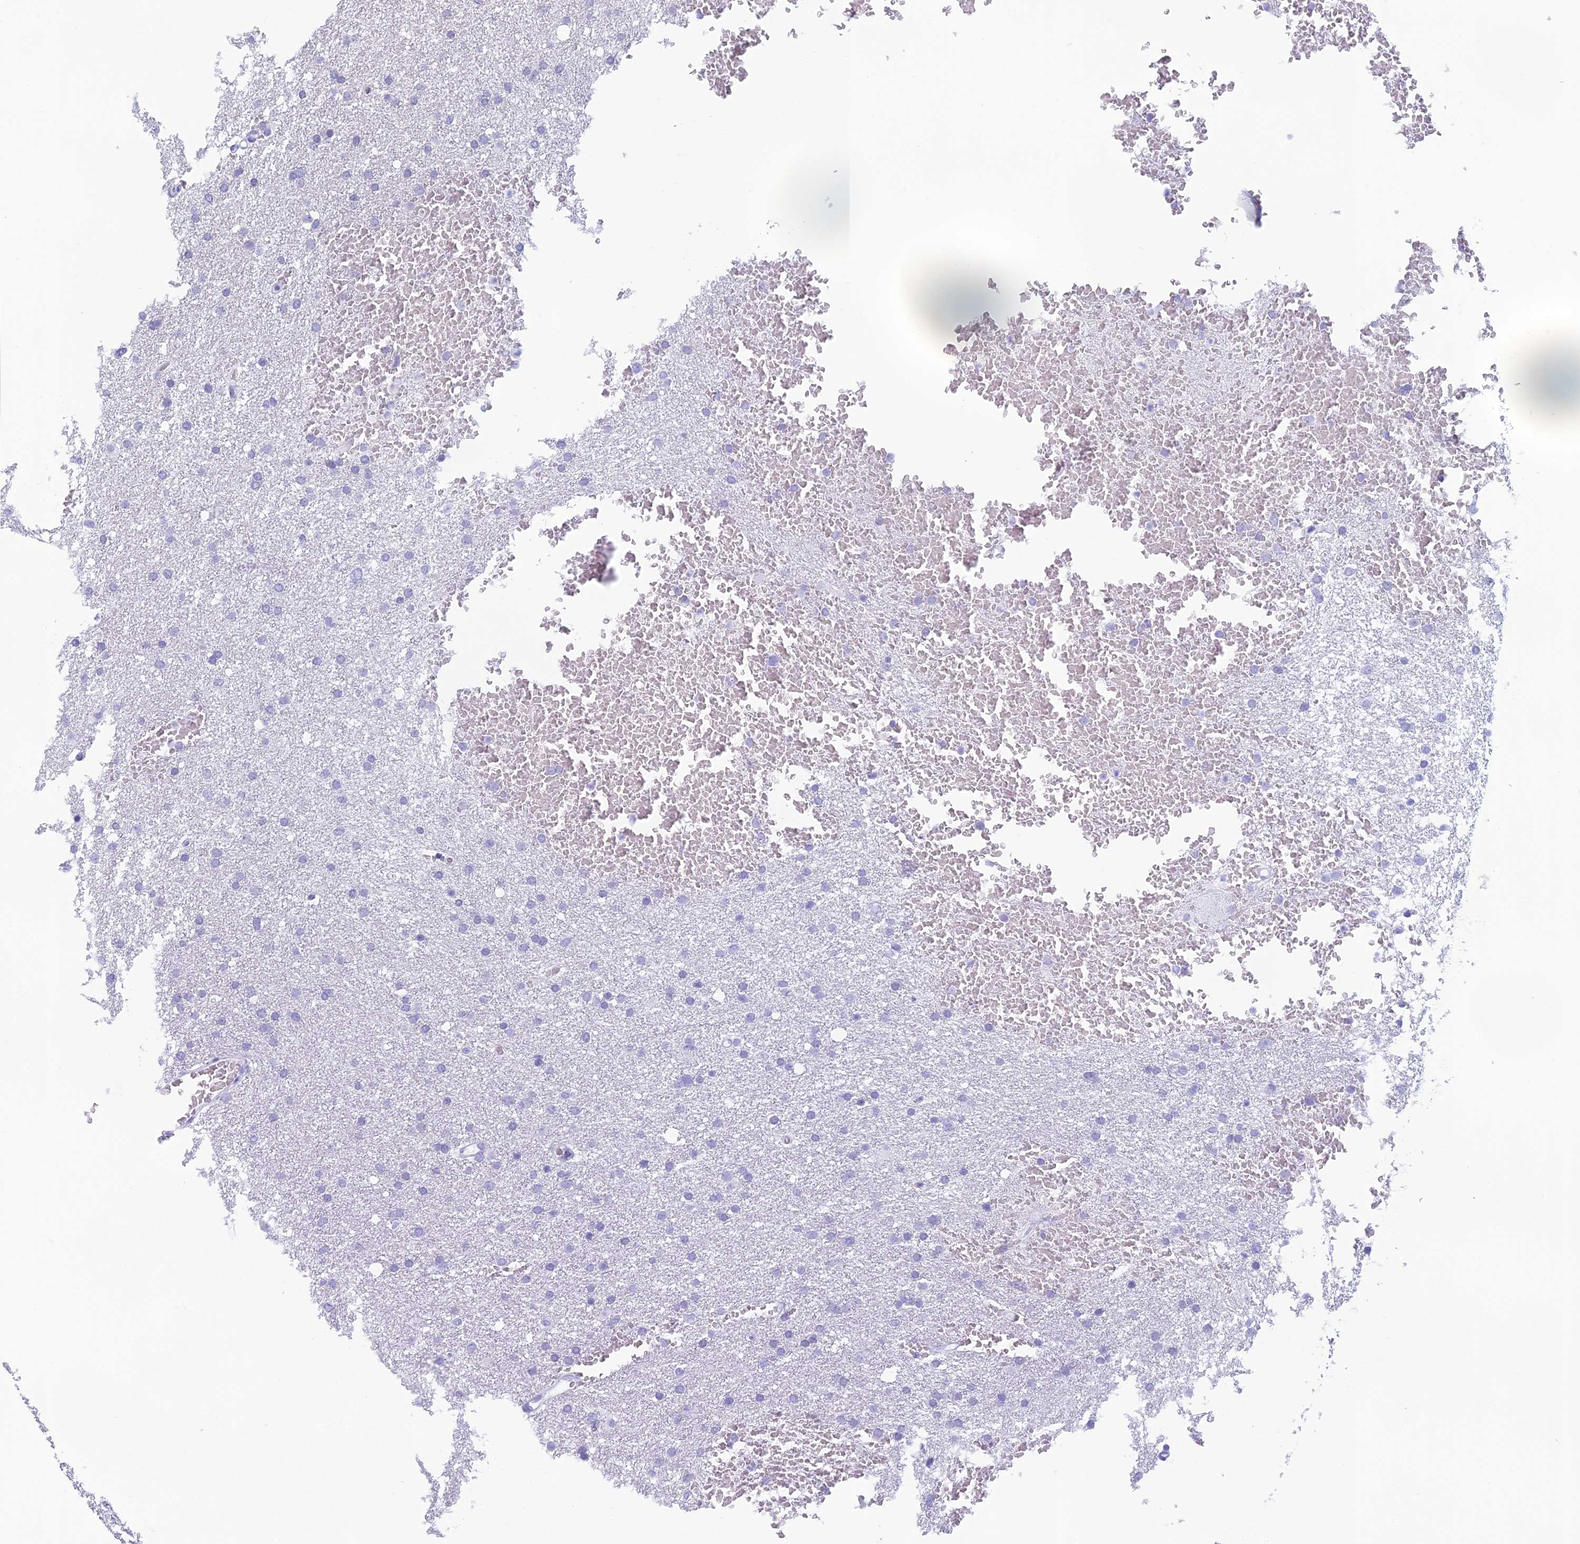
{"staining": {"intensity": "negative", "quantity": "none", "location": "none"}, "tissue": "glioma", "cell_type": "Tumor cells", "image_type": "cancer", "snomed": [{"axis": "morphology", "description": "Glioma, malignant, High grade"}, {"axis": "topography", "description": "Cerebral cortex"}], "caption": "Image shows no protein positivity in tumor cells of glioma tissue. Nuclei are stained in blue.", "gene": "RGS17", "patient": {"sex": "female", "age": 36}}